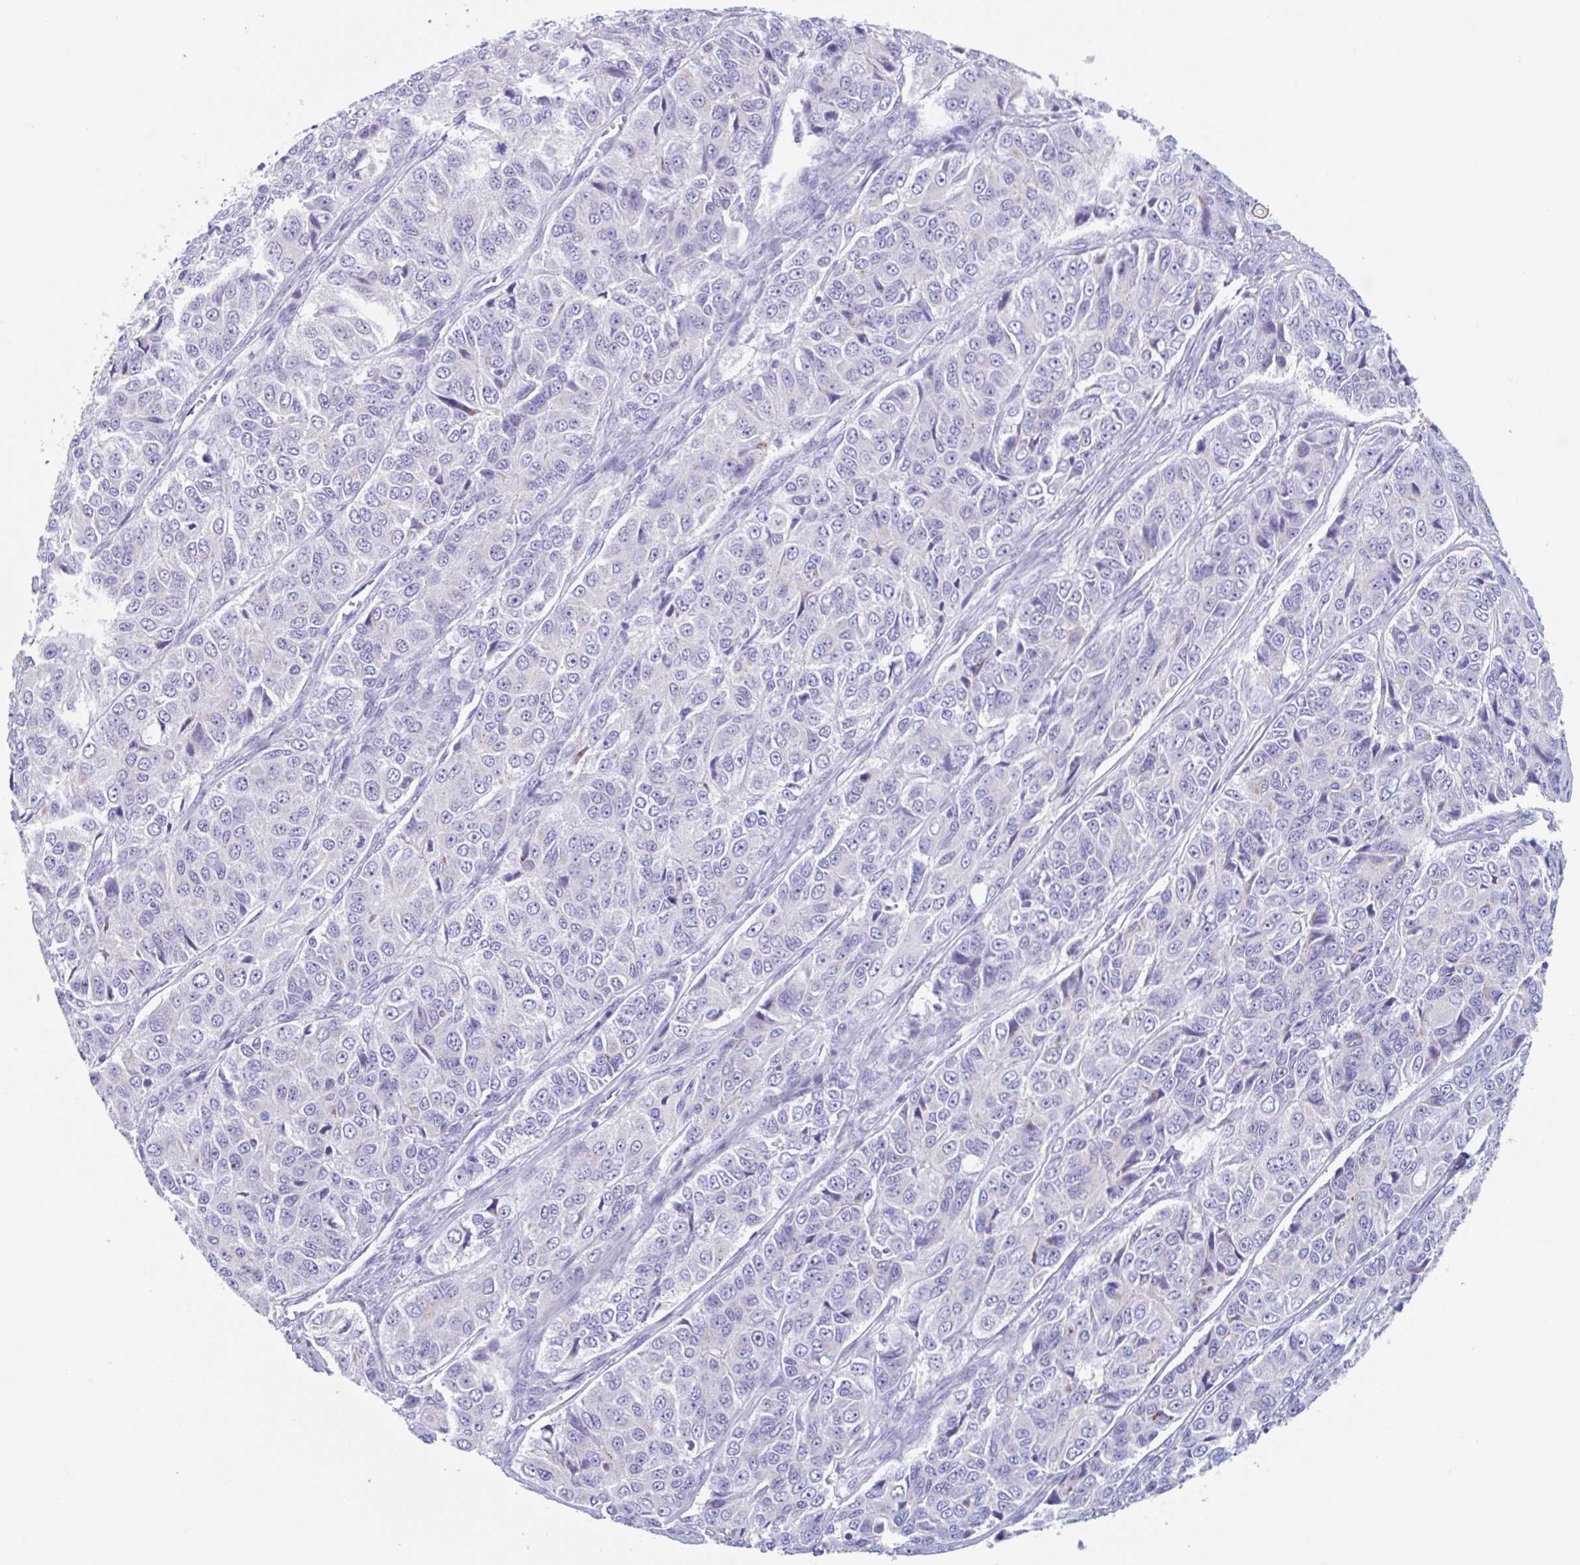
{"staining": {"intensity": "negative", "quantity": "none", "location": "none"}, "tissue": "ovarian cancer", "cell_type": "Tumor cells", "image_type": "cancer", "snomed": [{"axis": "morphology", "description": "Carcinoma, endometroid"}, {"axis": "topography", "description": "Ovary"}], "caption": "A photomicrograph of human endometroid carcinoma (ovarian) is negative for staining in tumor cells.", "gene": "CPTP", "patient": {"sex": "female", "age": 51}}